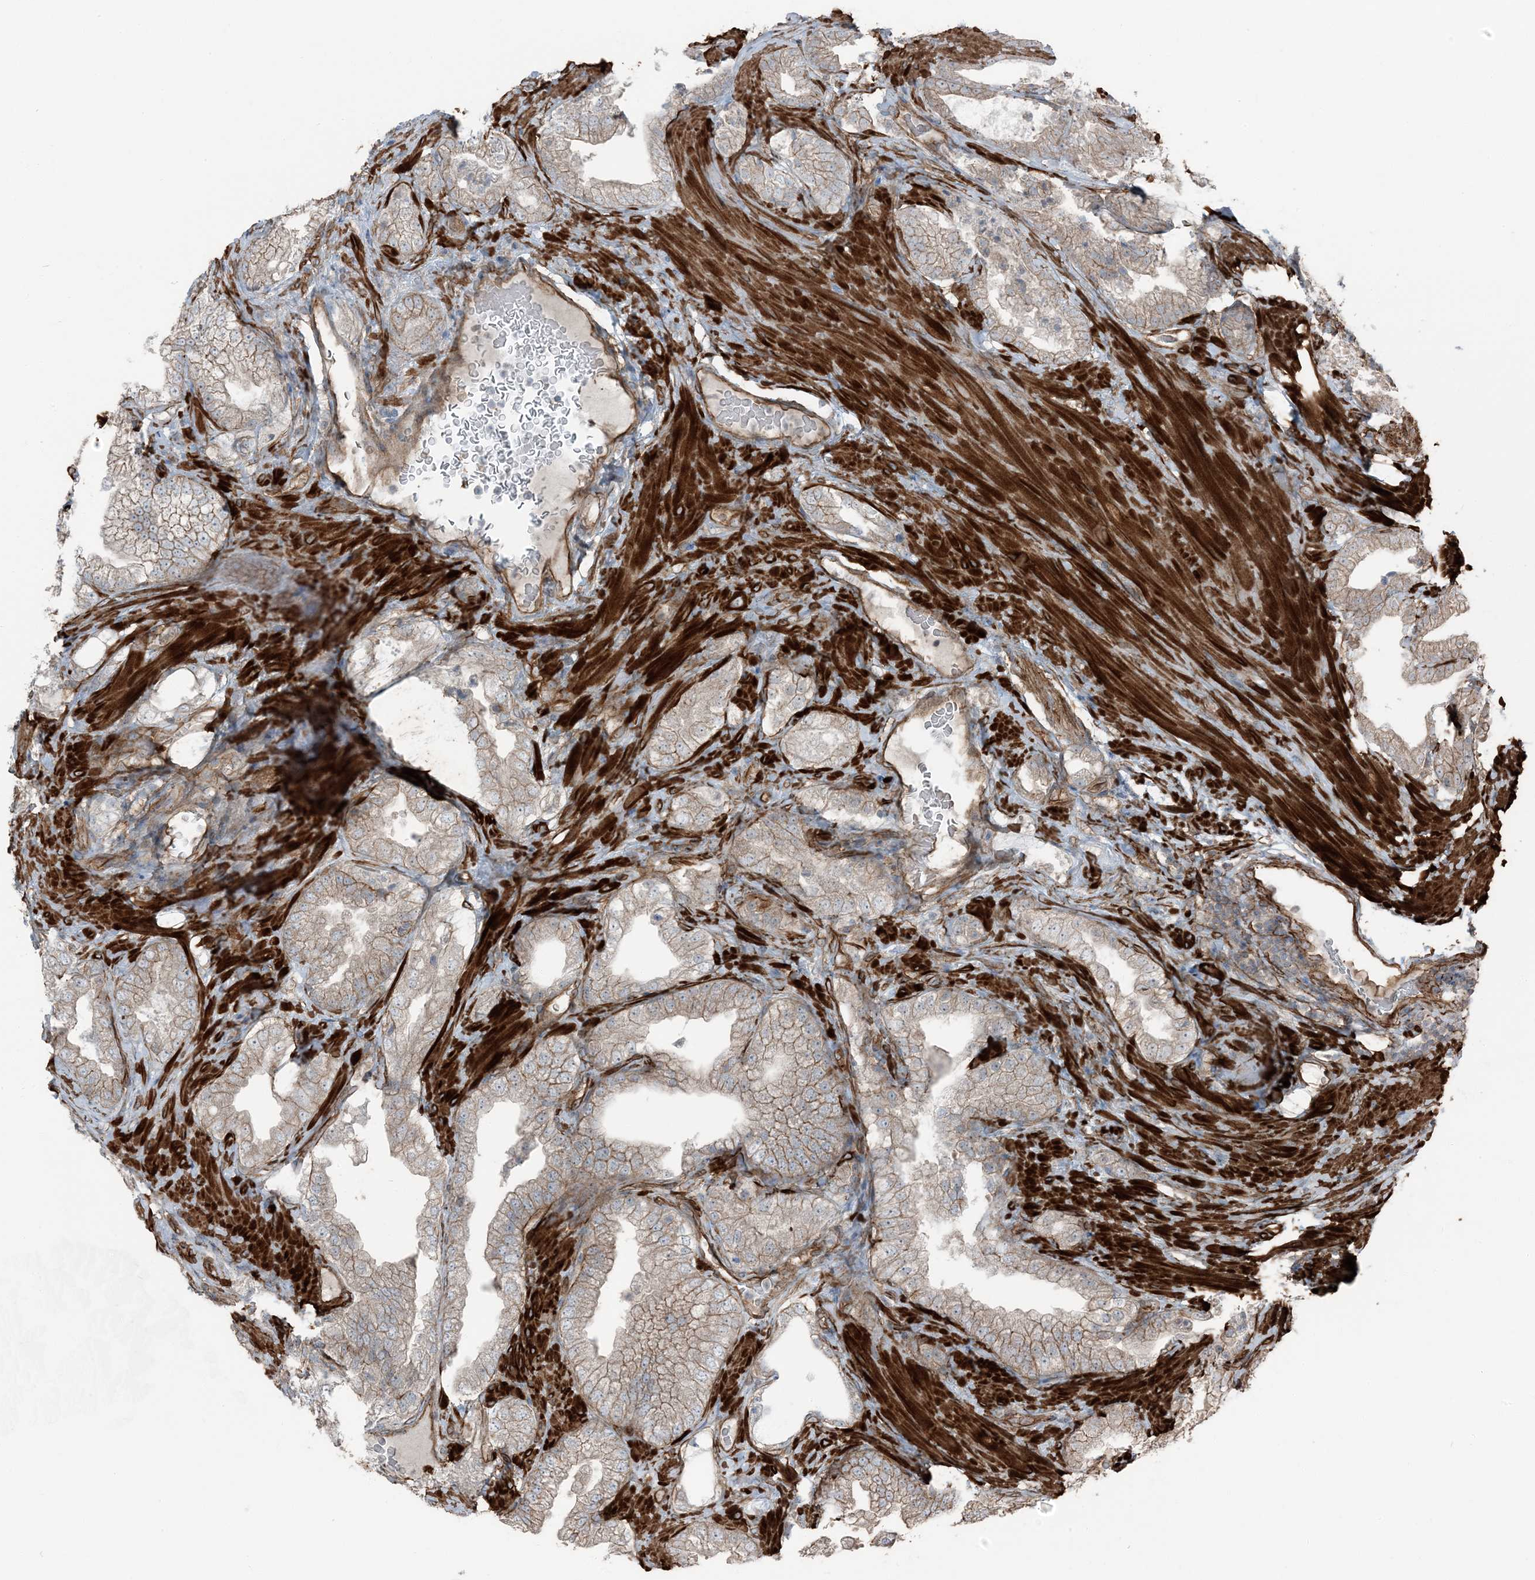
{"staining": {"intensity": "moderate", "quantity": ">75%", "location": "cytoplasmic/membranous"}, "tissue": "prostate cancer", "cell_type": "Tumor cells", "image_type": "cancer", "snomed": [{"axis": "morphology", "description": "Adenocarcinoma, High grade"}, {"axis": "topography", "description": "Prostate"}], "caption": "Immunohistochemistry photomicrograph of human prostate adenocarcinoma (high-grade) stained for a protein (brown), which reveals medium levels of moderate cytoplasmic/membranous staining in approximately >75% of tumor cells.", "gene": "ZFP90", "patient": {"sex": "male", "age": 58}}